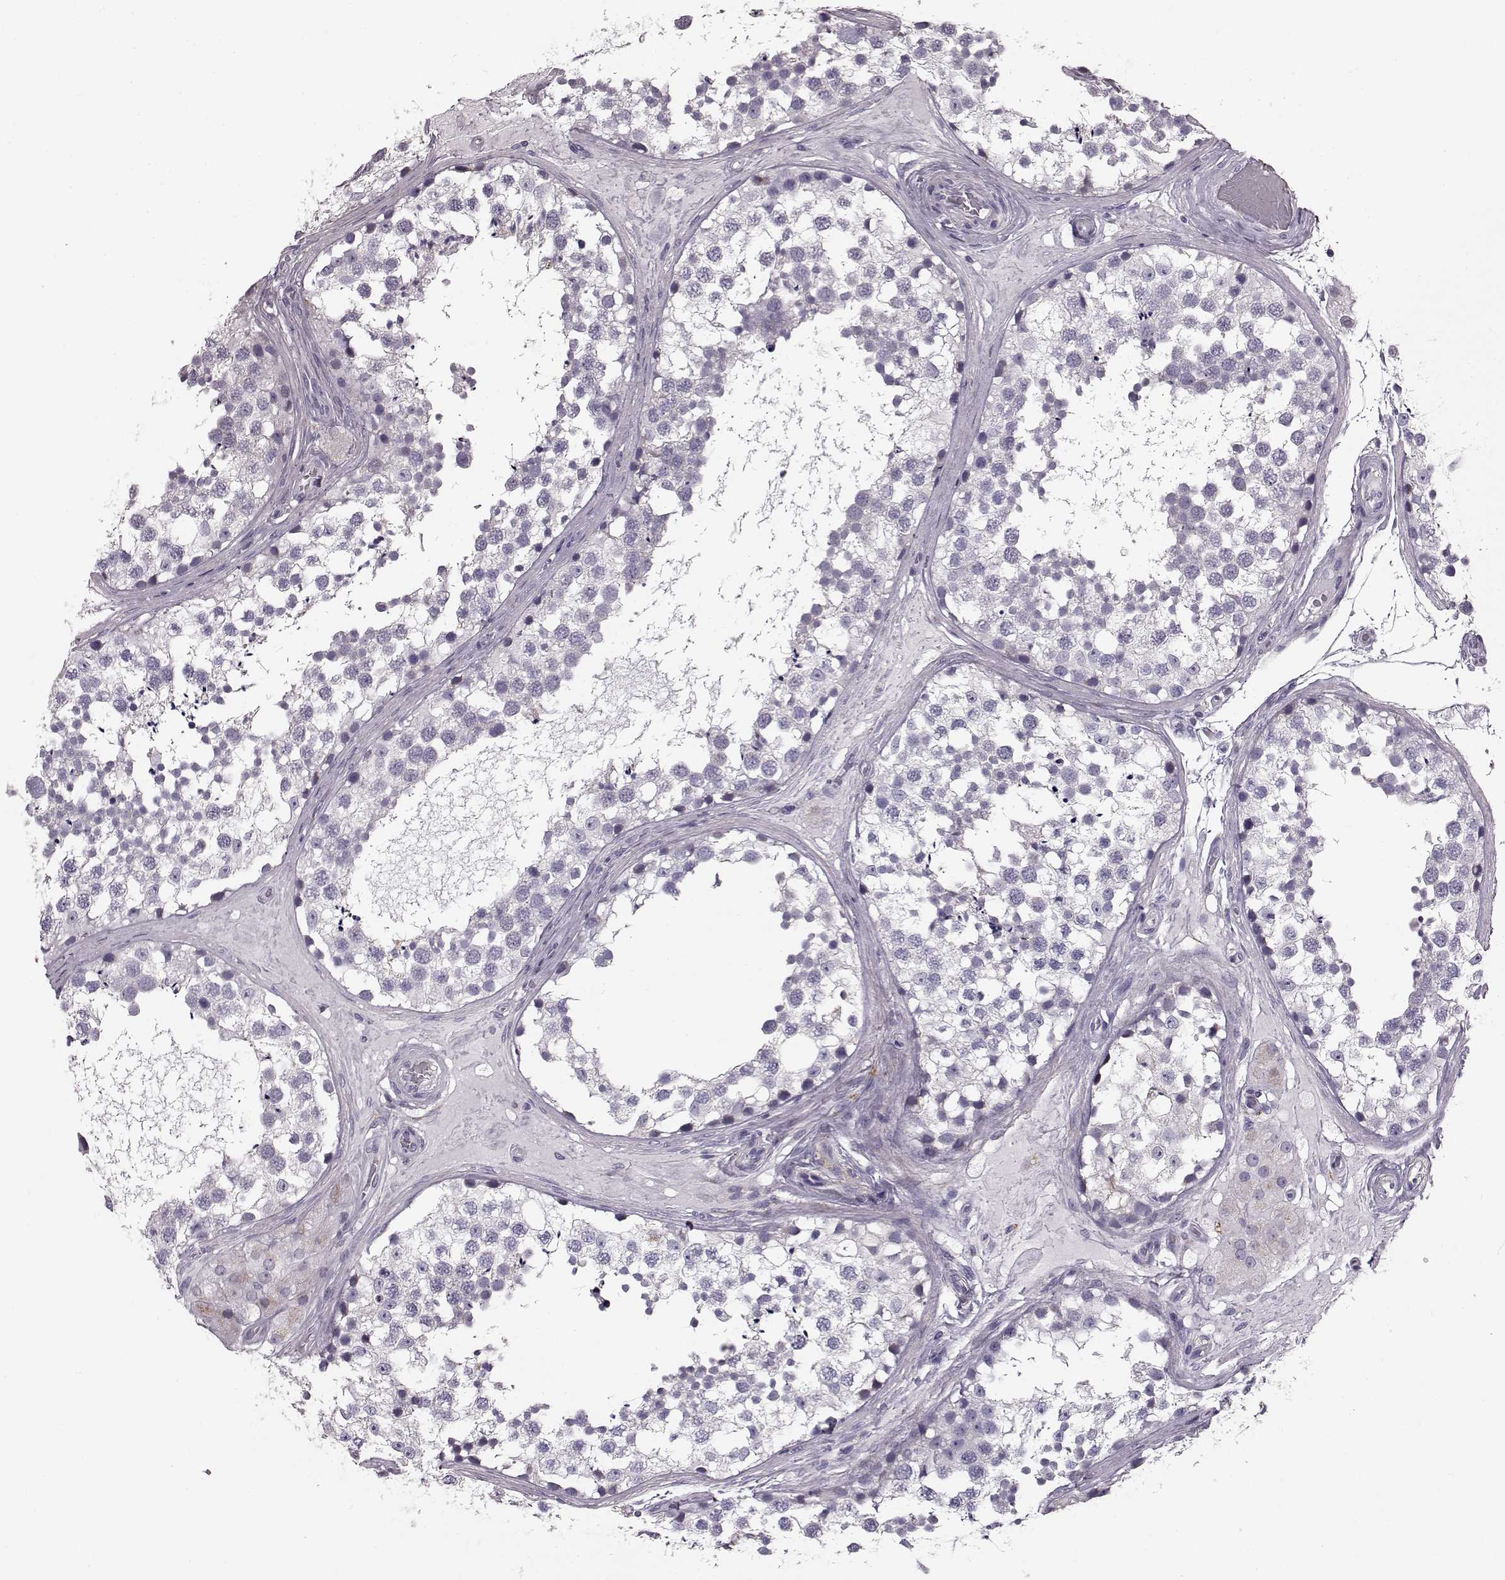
{"staining": {"intensity": "weak", "quantity": "<25%", "location": "cytoplasmic/membranous"}, "tissue": "testis", "cell_type": "Cells in seminiferous ducts", "image_type": "normal", "snomed": [{"axis": "morphology", "description": "Normal tissue, NOS"}, {"axis": "morphology", "description": "Seminoma, NOS"}, {"axis": "topography", "description": "Testis"}], "caption": "Cells in seminiferous ducts are negative for brown protein staining in unremarkable testis. The staining was performed using DAB (3,3'-diaminobenzidine) to visualize the protein expression in brown, while the nuclei were stained in blue with hematoxylin (Magnification: 20x).", "gene": "ATP5MF", "patient": {"sex": "male", "age": 65}}